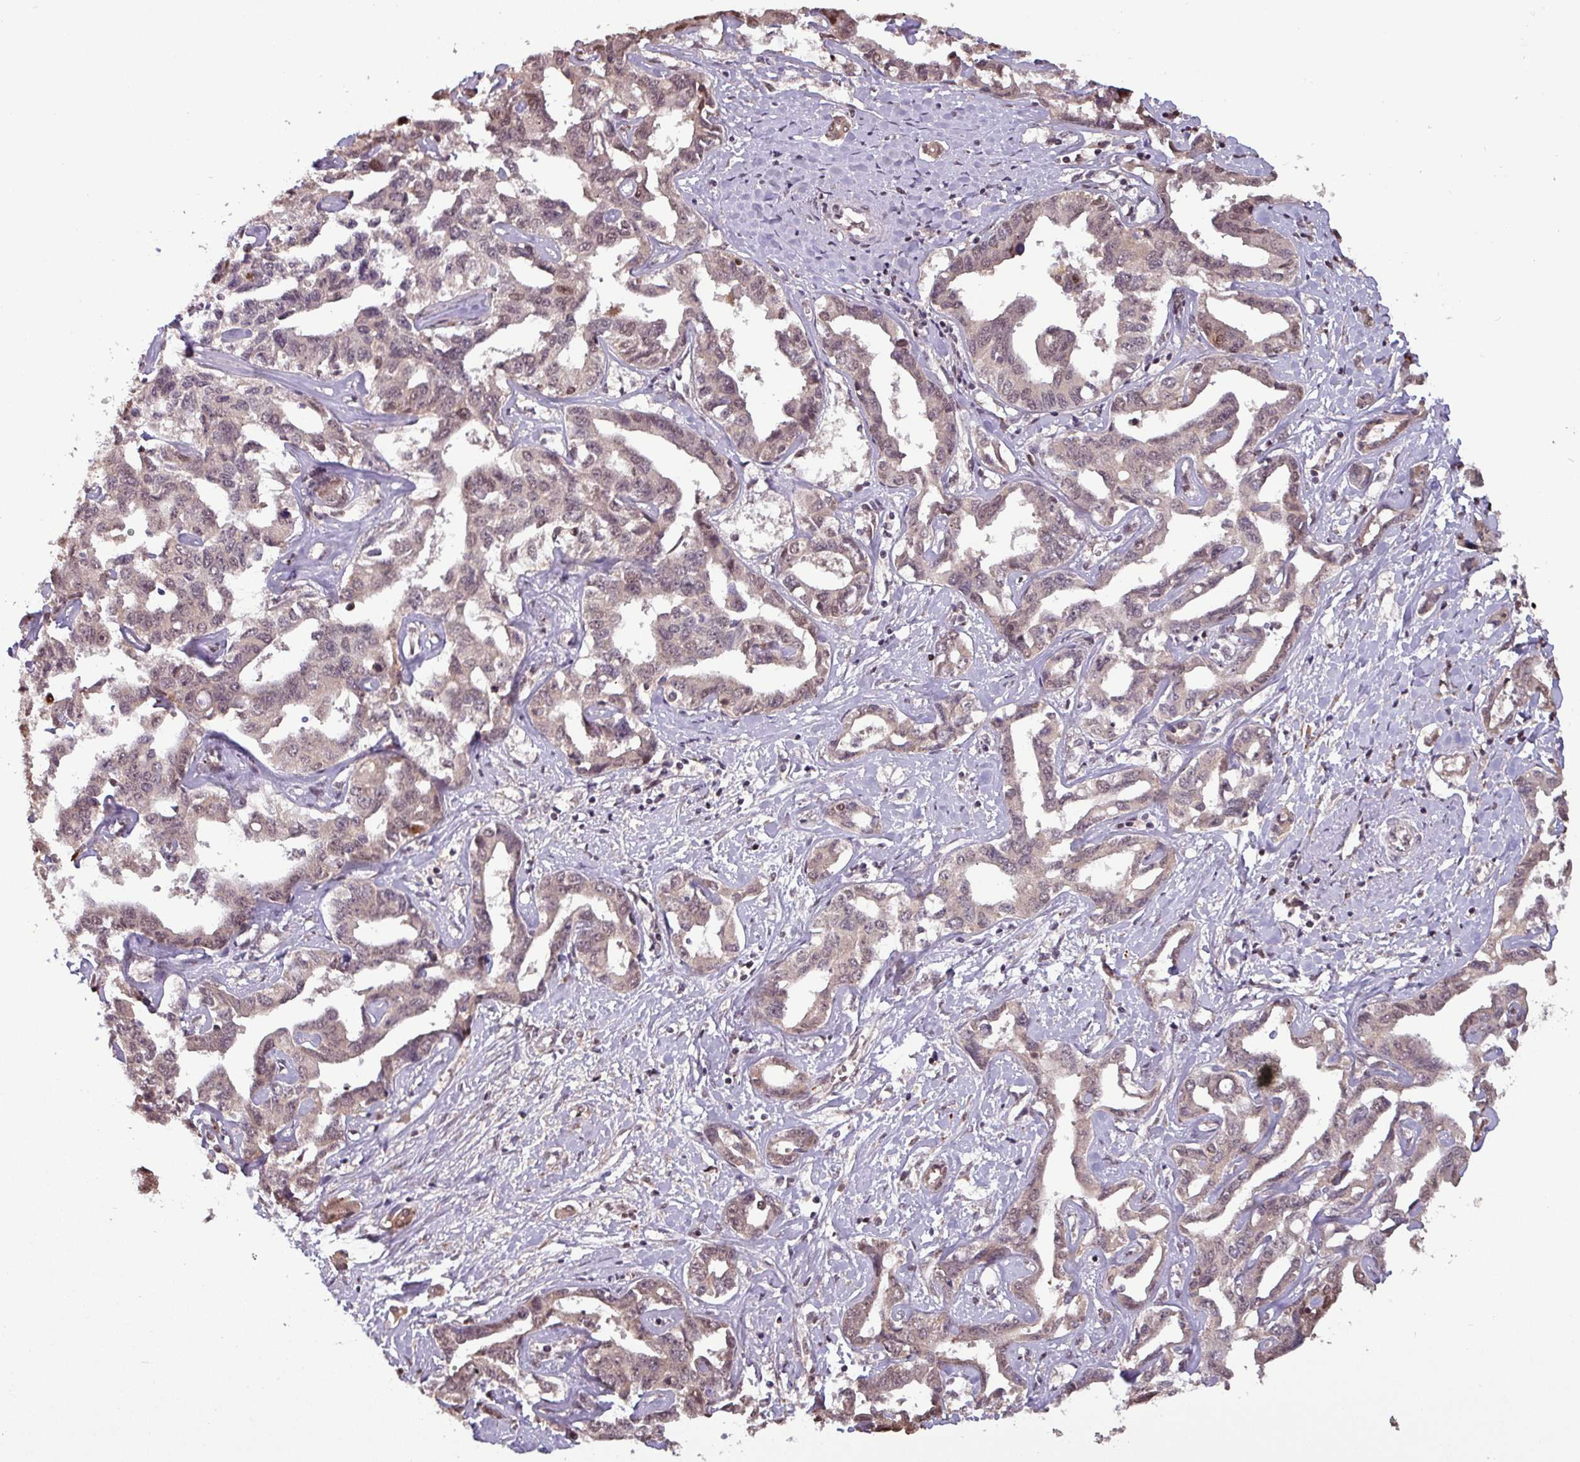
{"staining": {"intensity": "weak", "quantity": "<25%", "location": "nuclear"}, "tissue": "liver cancer", "cell_type": "Tumor cells", "image_type": "cancer", "snomed": [{"axis": "morphology", "description": "Cholangiocarcinoma"}, {"axis": "topography", "description": "Liver"}], "caption": "Histopathology image shows no protein expression in tumor cells of cholangiocarcinoma (liver) tissue.", "gene": "NOB1", "patient": {"sex": "male", "age": 59}}